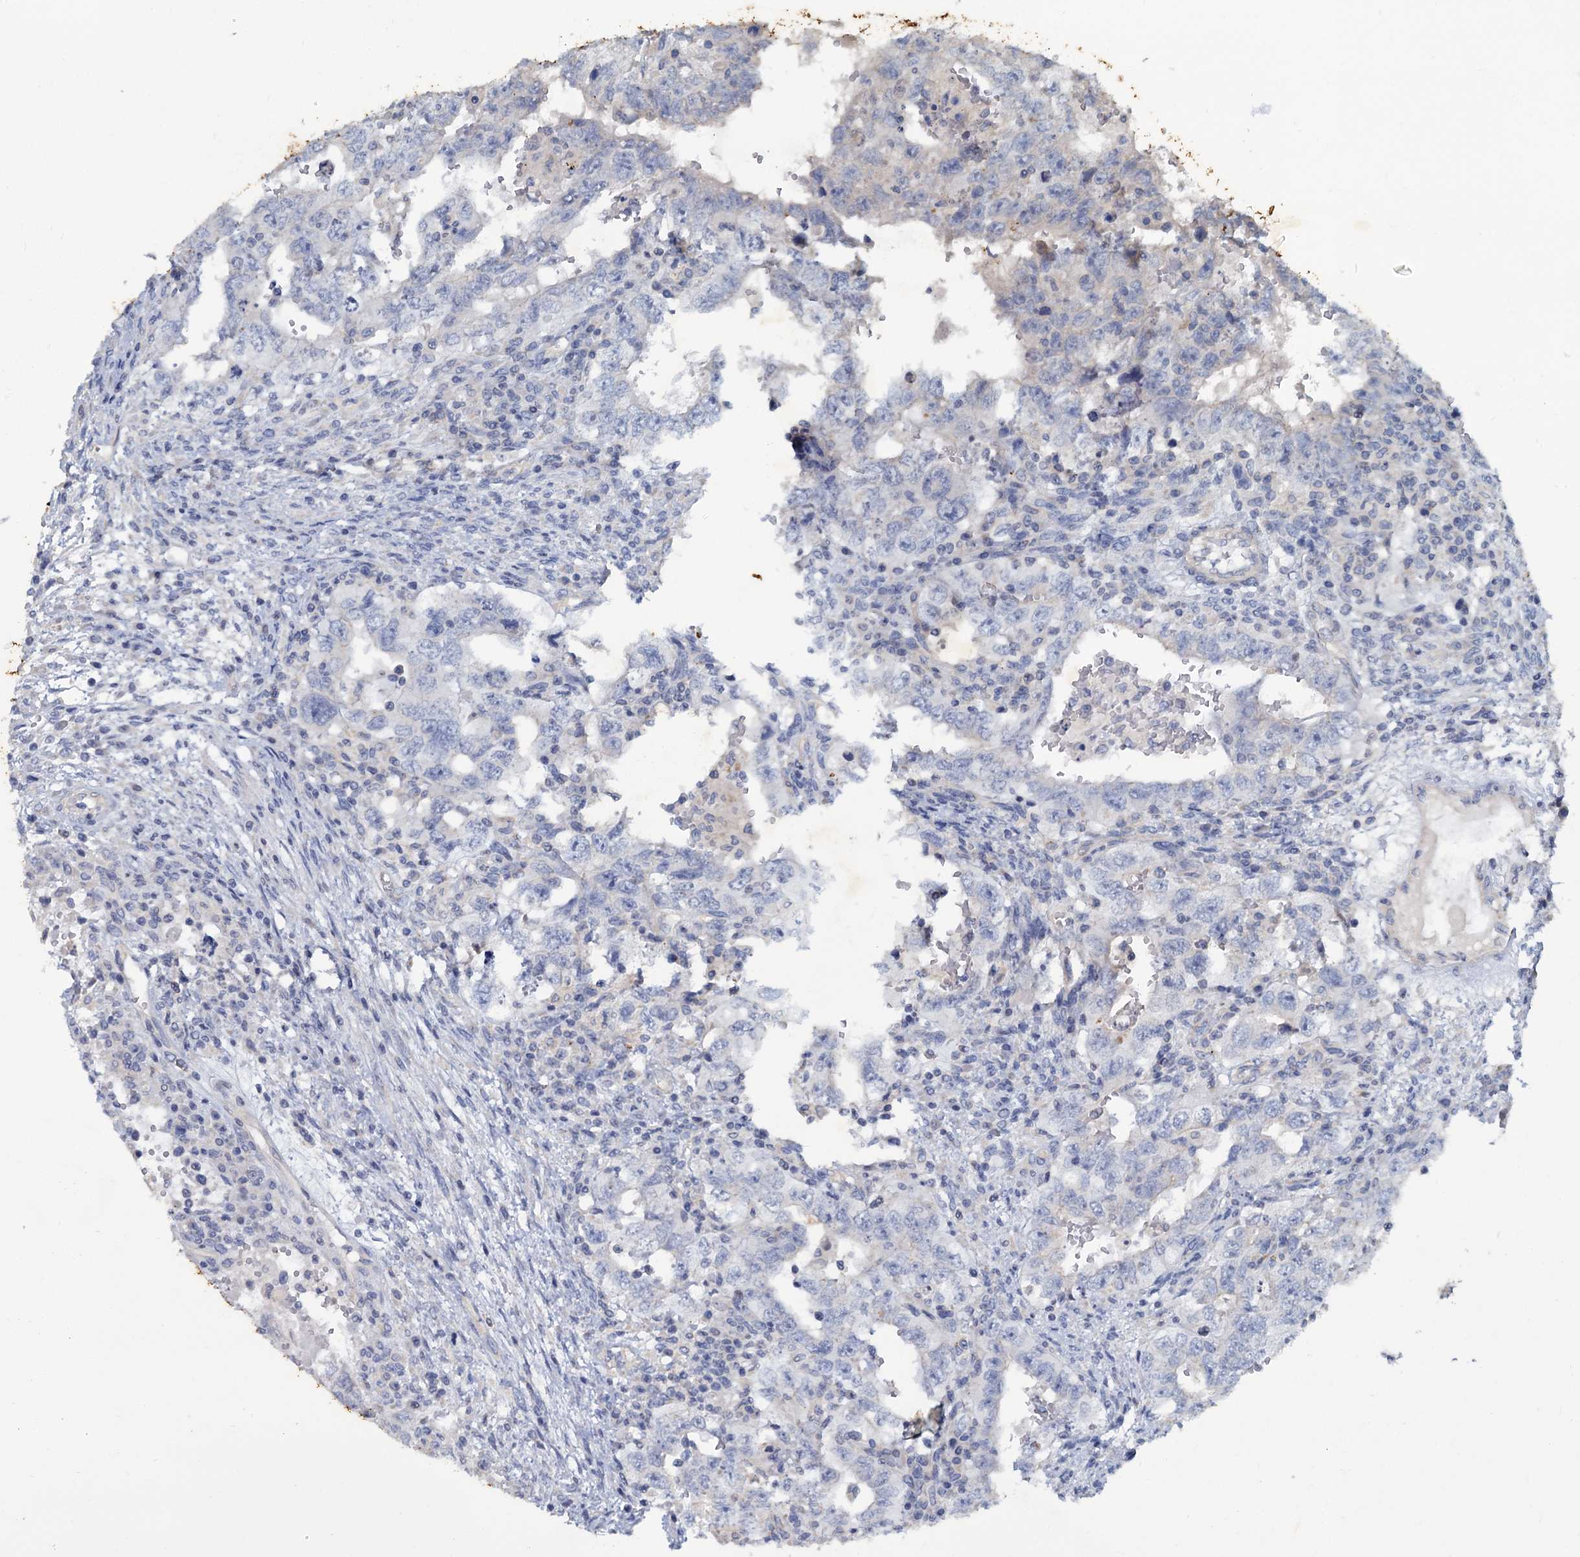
{"staining": {"intensity": "negative", "quantity": "none", "location": "none"}, "tissue": "testis cancer", "cell_type": "Tumor cells", "image_type": "cancer", "snomed": [{"axis": "morphology", "description": "Carcinoma, Embryonal, NOS"}, {"axis": "topography", "description": "Testis"}], "caption": "A micrograph of human embryonal carcinoma (testis) is negative for staining in tumor cells.", "gene": "SLC2A7", "patient": {"sex": "male", "age": 26}}